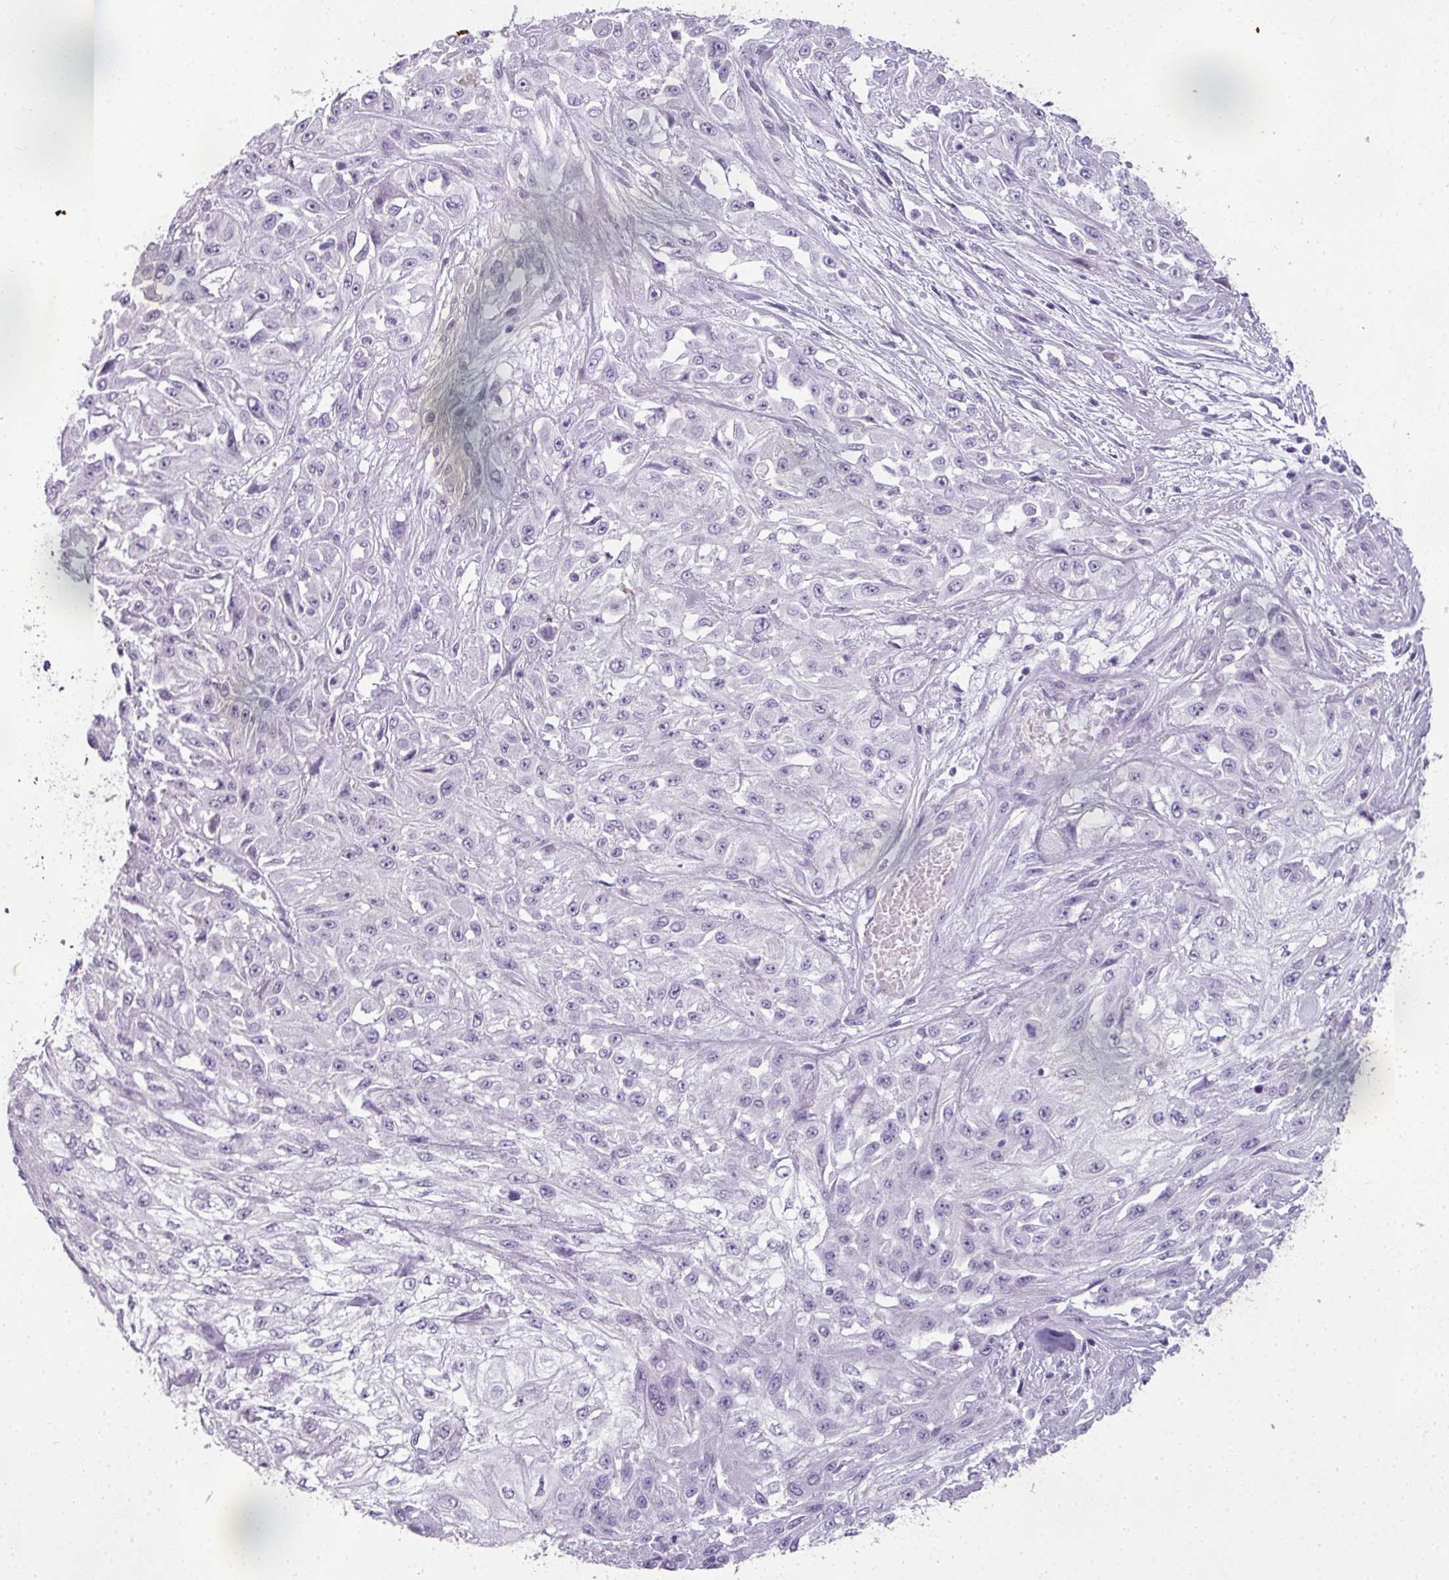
{"staining": {"intensity": "negative", "quantity": "none", "location": "none"}, "tissue": "skin cancer", "cell_type": "Tumor cells", "image_type": "cancer", "snomed": [{"axis": "morphology", "description": "Squamous cell carcinoma, NOS"}, {"axis": "morphology", "description": "Squamous cell carcinoma, metastatic, NOS"}, {"axis": "topography", "description": "Skin"}, {"axis": "topography", "description": "Lymph node"}], "caption": "High magnification brightfield microscopy of skin cancer (metastatic squamous cell carcinoma) stained with DAB (3,3'-diaminobenzidine) (brown) and counterstained with hematoxylin (blue): tumor cells show no significant staining.", "gene": "RBMY1F", "patient": {"sex": "male", "age": 75}}